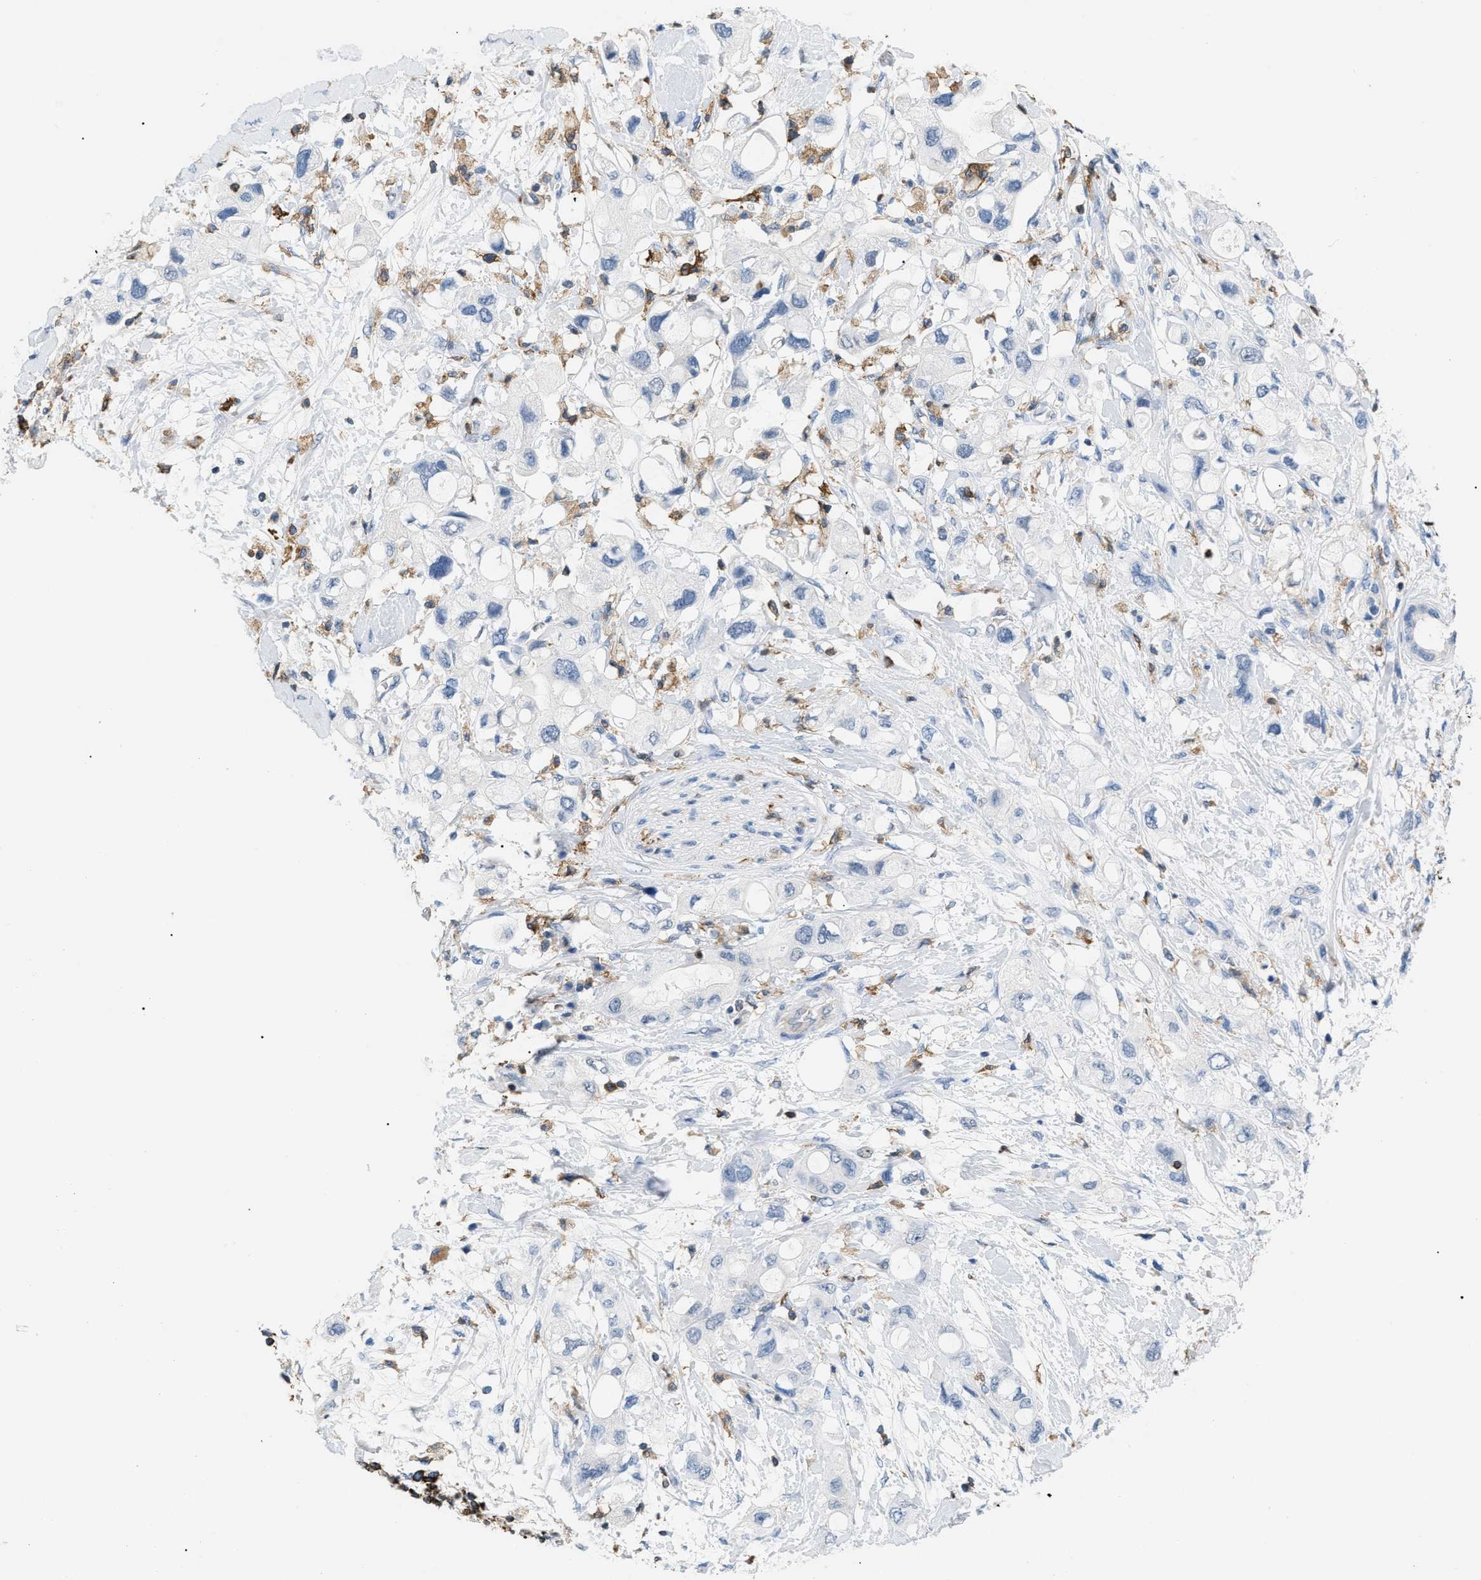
{"staining": {"intensity": "negative", "quantity": "none", "location": "none"}, "tissue": "pancreatic cancer", "cell_type": "Tumor cells", "image_type": "cancer", "snomed": [{"axis": "morphology", "description": "Adenocarcinoma, NOS"}, {"axis": "topography", "description": "Pancreas"}], "caption": "High power microscopy image of an IHC image of adenocarcinoma (pancreatic), revealing no significant expression in tumor cells.", "gene": "INPP5D", "patient": {"sex": "female", "age": 56}}